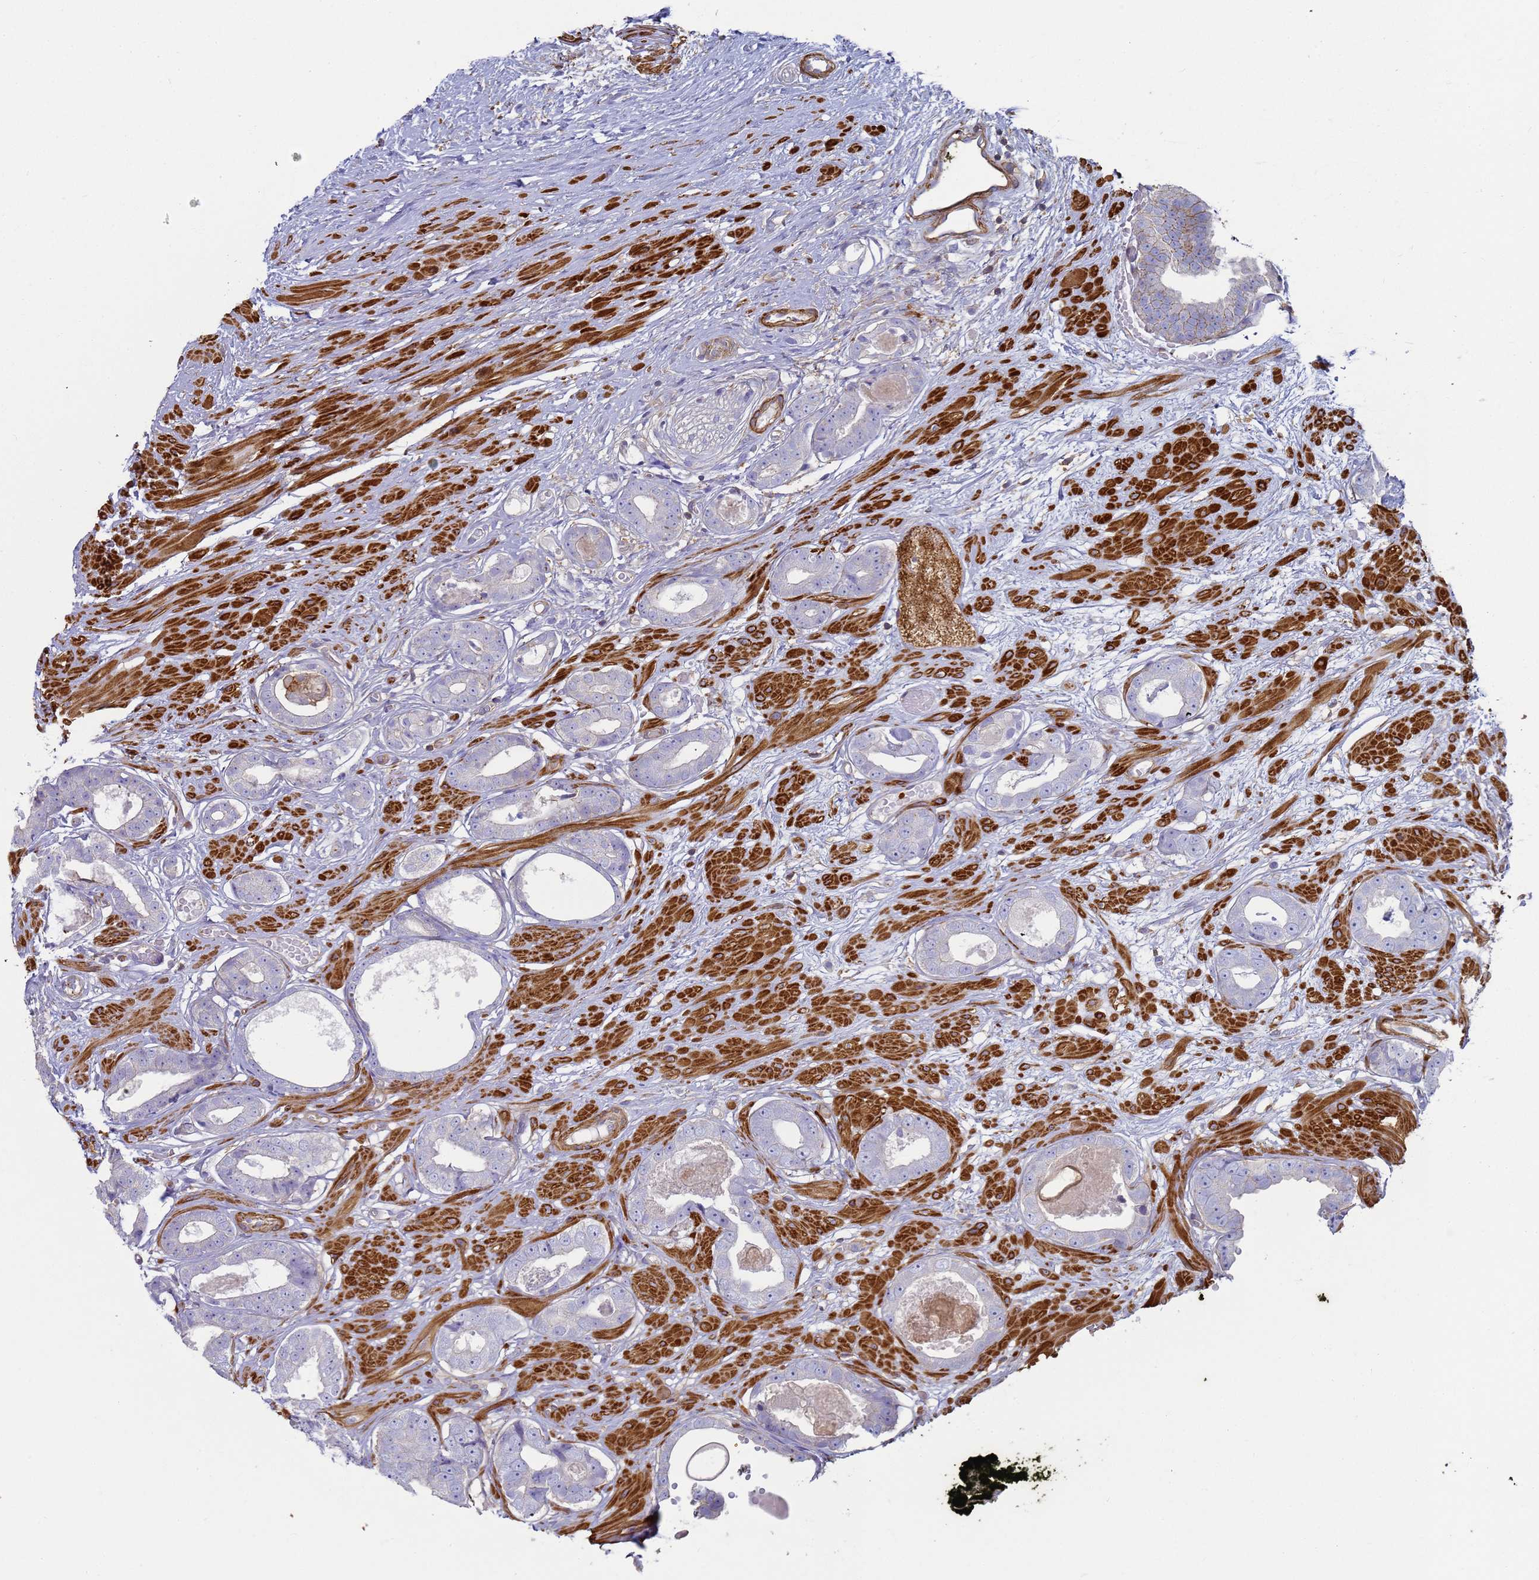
{"staining": {"intensity": "negative", "quantity": "none", "location": "none"}, "tissue": "prostate cancer", "cell_type": "Tumor cells", "image_type": "cancer", "snomed": [{"axis": "morphology", "description": "Adenocarcinoma, Low grade"}, {"axis": "topography", "description": "Prostate"}], "caption": "IHC photomicrograph of neoplastic tissue: human prostate cancer (adenocarcinoma (low-grade)) stained with DAB demonstrates no significant protein positivity in tumor cells. (Brightfield microscopy of DAB IHC at high magnification).", "gene": "ACTB", "patient": {"sex": "male", "age": 64}}